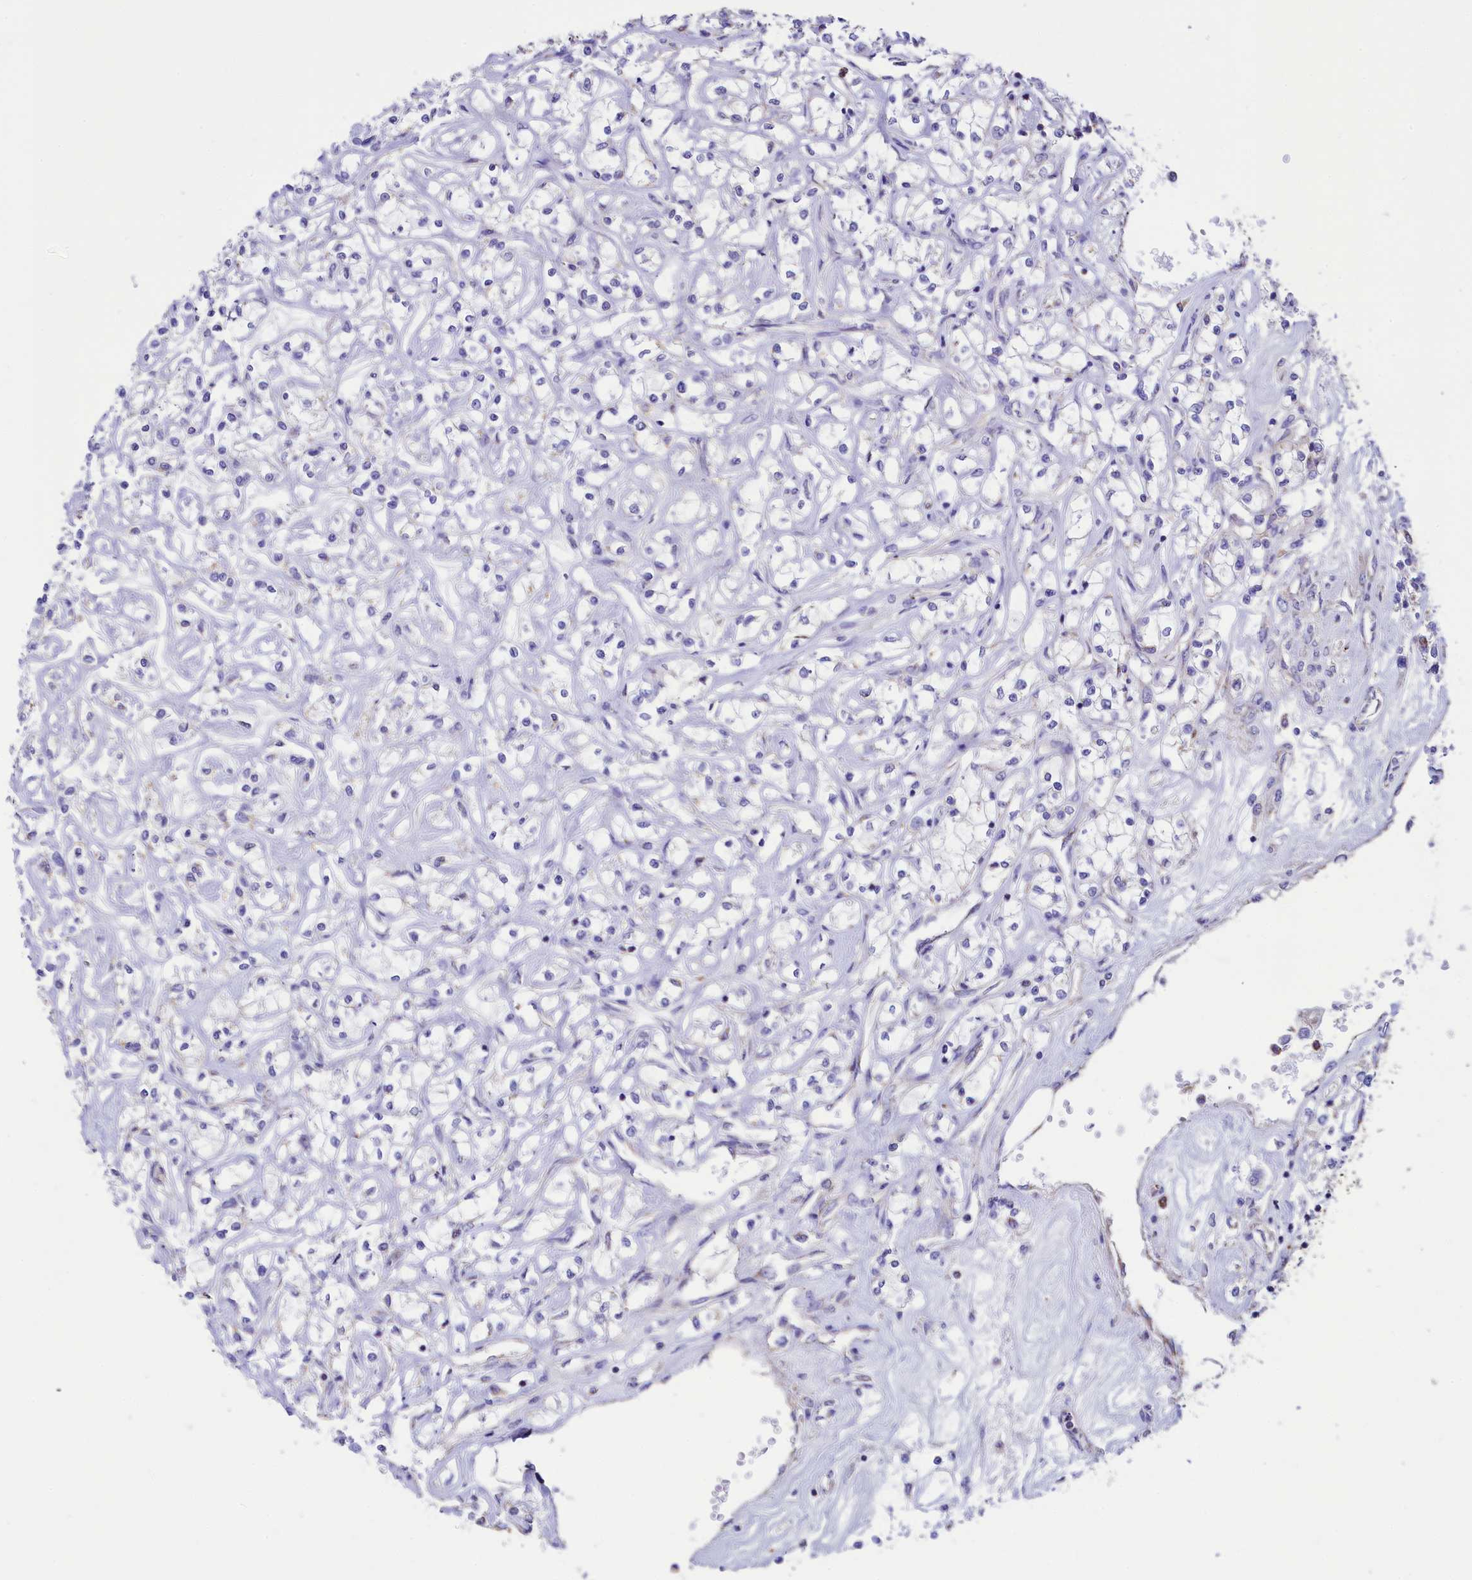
{"staining": {"intensity": "negative", "quantity": "none", "location": "none"}, "tissue": "renal cancer", "cell_type": "Tumor cells", "image_type": "cancer", "snomed": [{"axis": "morphology", "description": "Adenocarcinoma, NOS"}, {"axis": "topography", "description": "Kidney"}], "caption": "Immunohistochemical staining of renal cancer (adenocarcinoma) shows no significant expression in tumor cells.", "gene": "IDH3A", "patient": {"sex": "female", "age": 59}}